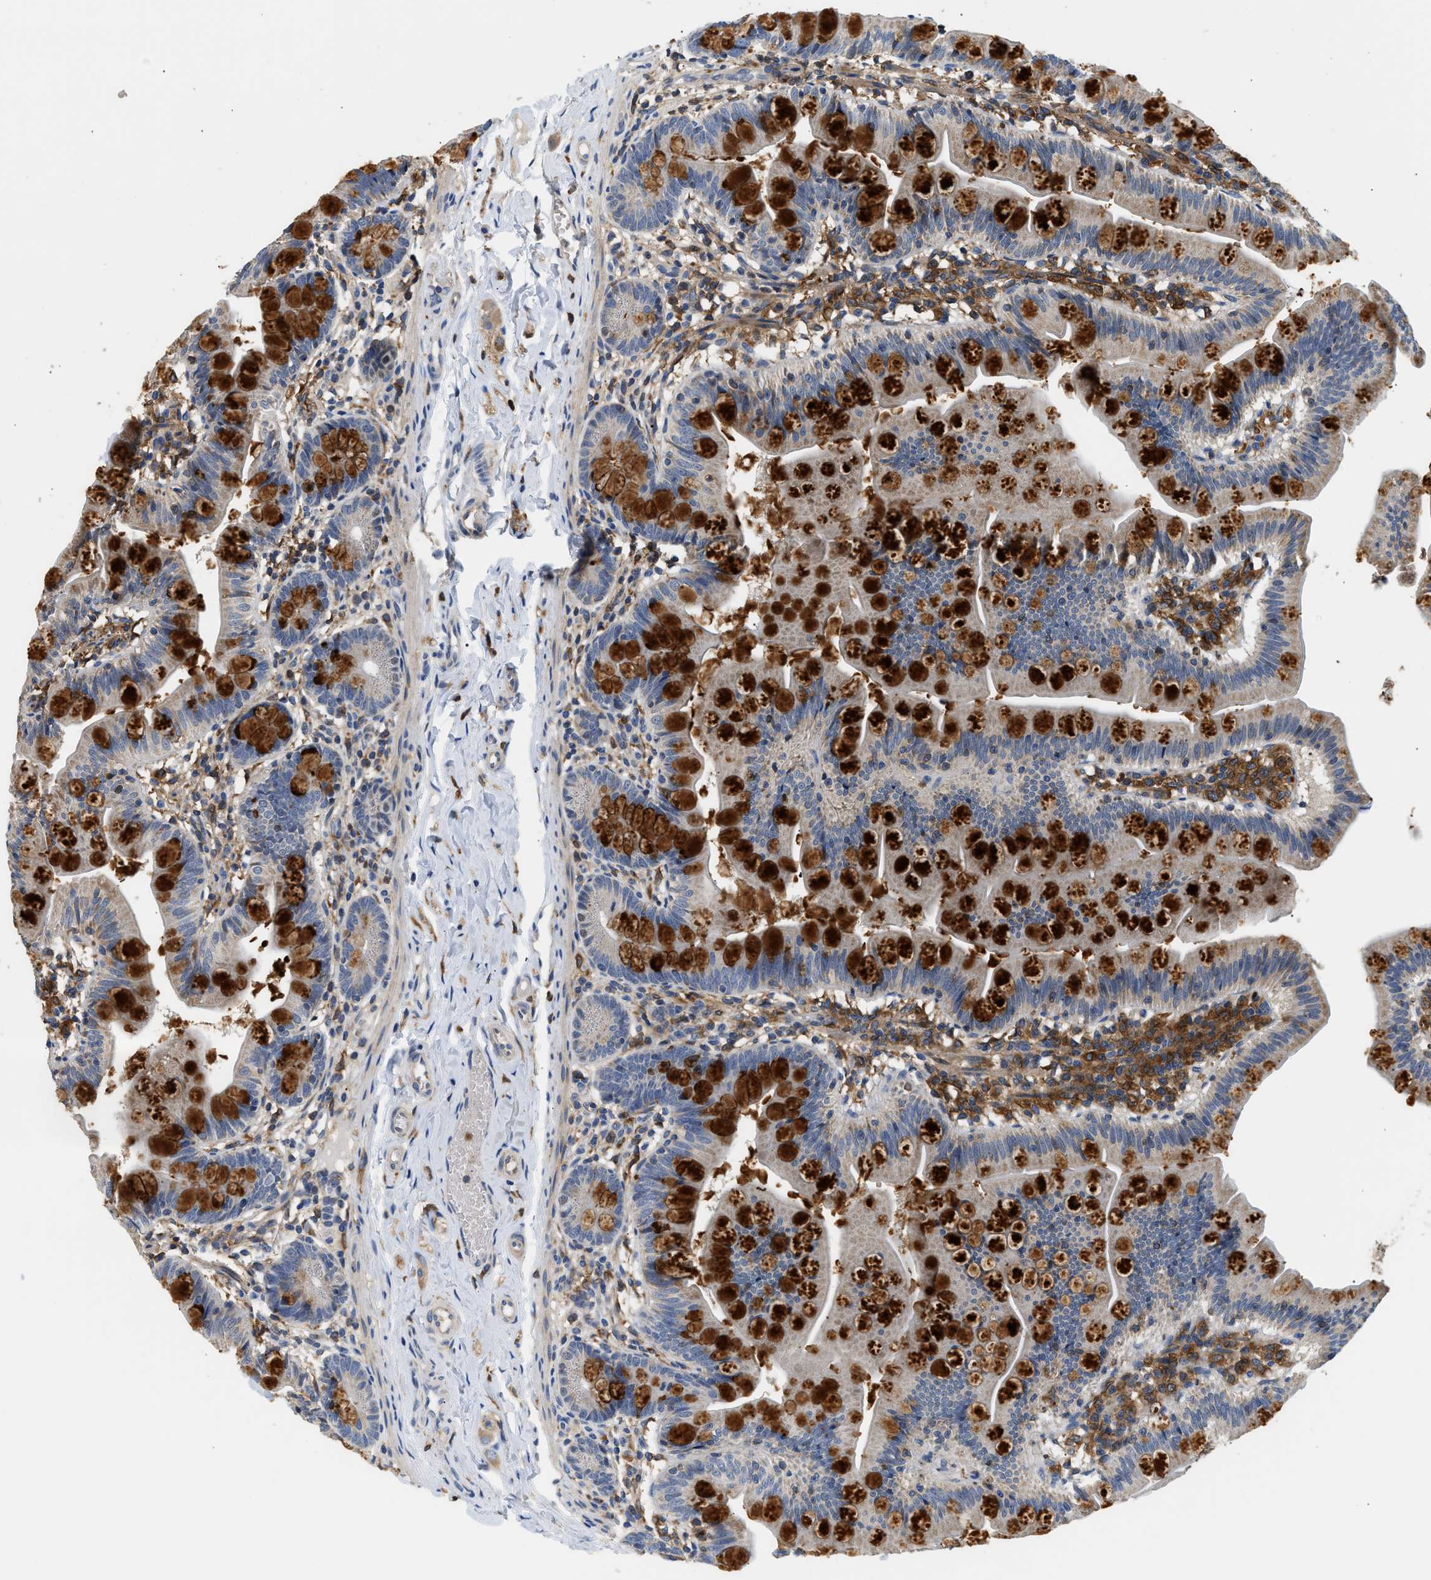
{"staining": {"intensity": "strong", "quantity": "25%-75%", "location": "cytoplasmic/membranous"}, "tissue": "small intestine", "cell_type": "Glandular cells", "image_type": "normal", "snomed": [{"axis": "morphology", "description": "Normal tissue, NOS"}, {"axis": "topography", "description": "Small intestine"}], "caption": "Small intestine stained with immunohistochemistry (IHC) exhibits strong cytoplasmic/membranous staining in approximately 25%-75% of glandular cells.", "gene": "RAB31", "patient": {"sex": "male", "age": 7}}